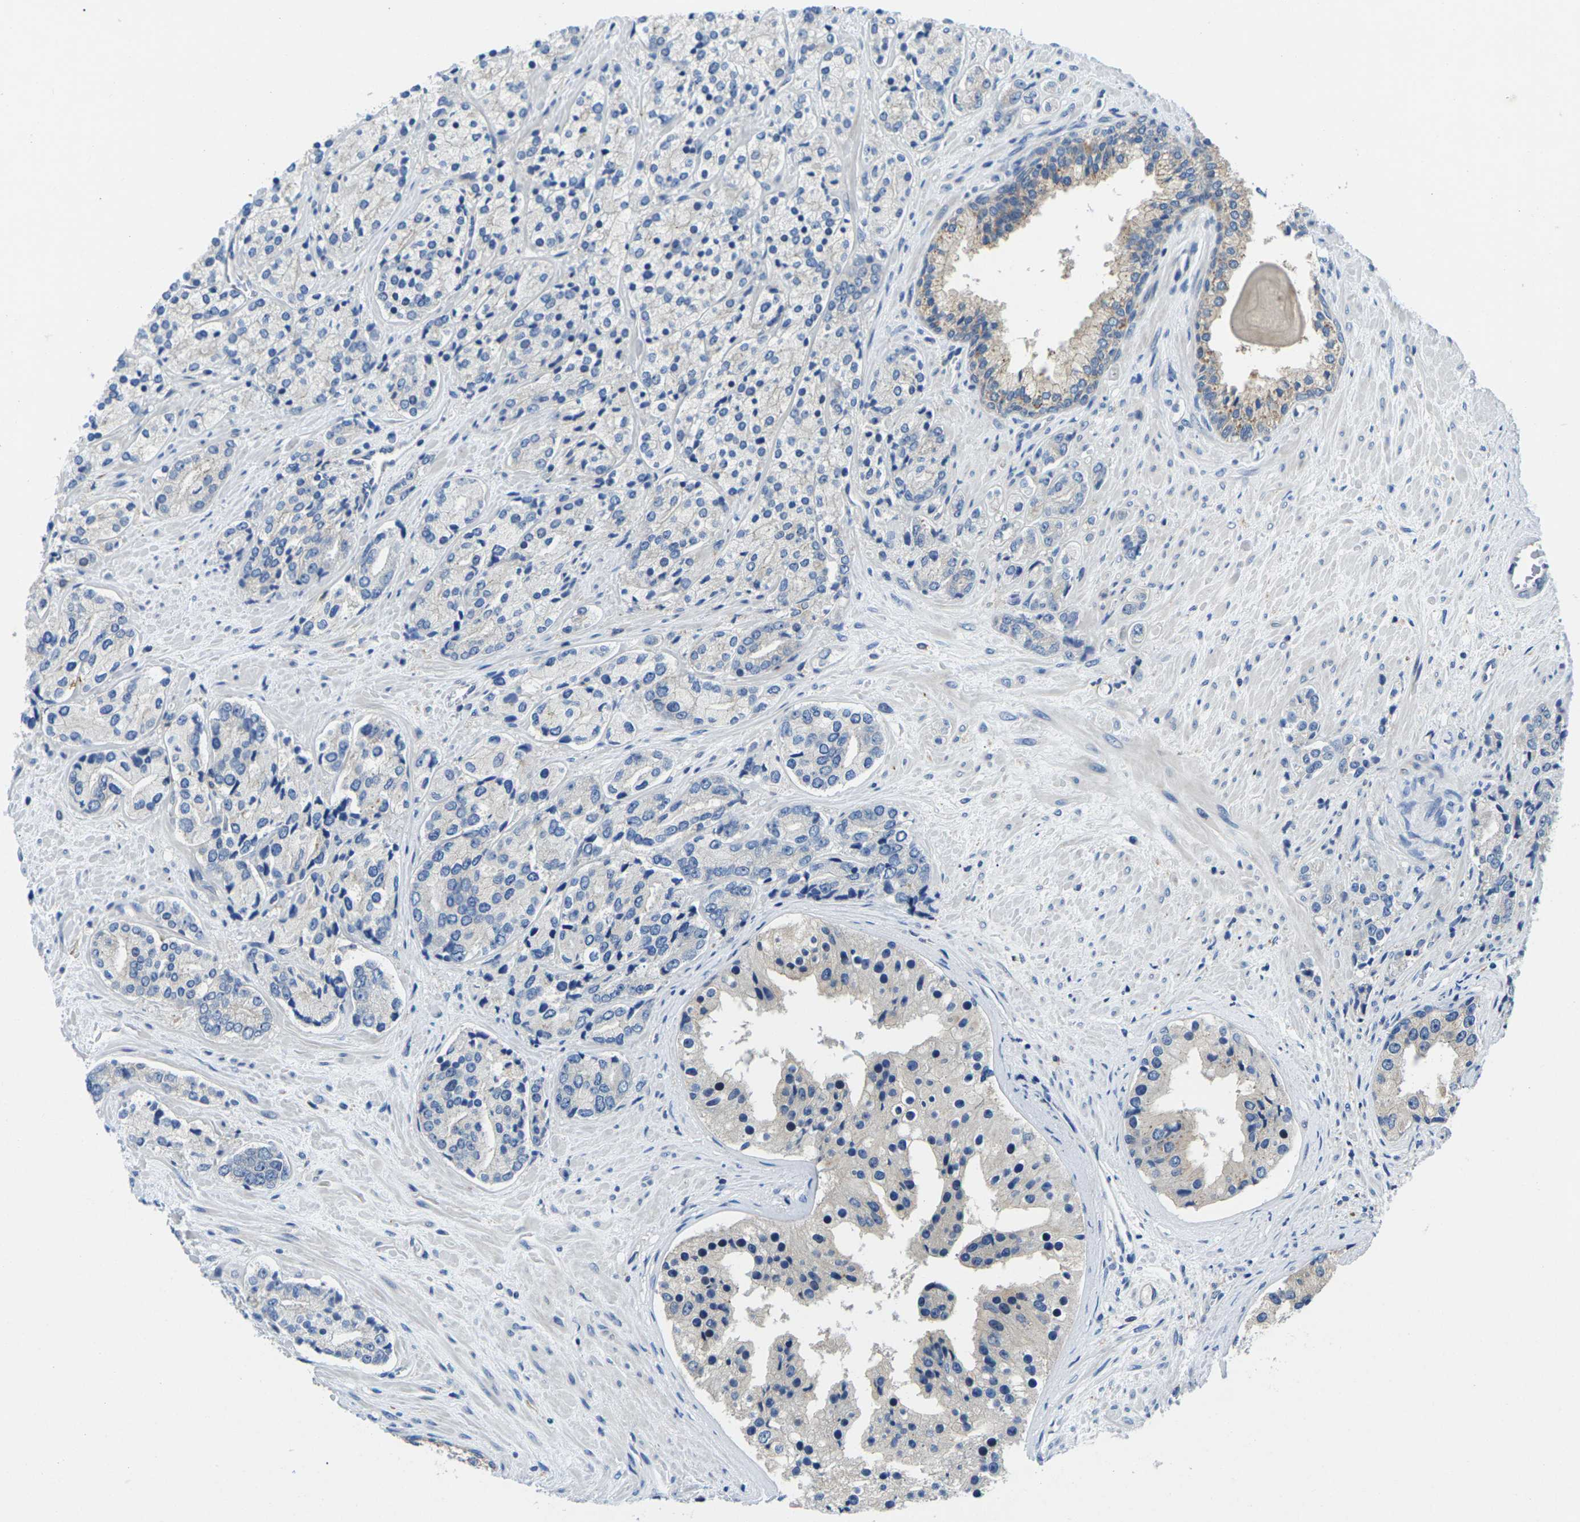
{"staining": {"intensity": "negative", "quantity": "none", "location": "none"}, "tissue": "prostate cancer", "cell_type": "Tumor cells", "image_type": "cancer", "snomed": [{"axis": "morphology", "description": "Adenocarcinoma, High grade"}, {"axis": "topography", "description": "Prostate"}], "caption": "Tumor cells show no significant expression in prostate adenocarcinoma (high-grade).", "gene": "SCNN1A", "patient": {"sex": "male", "age": 71}}